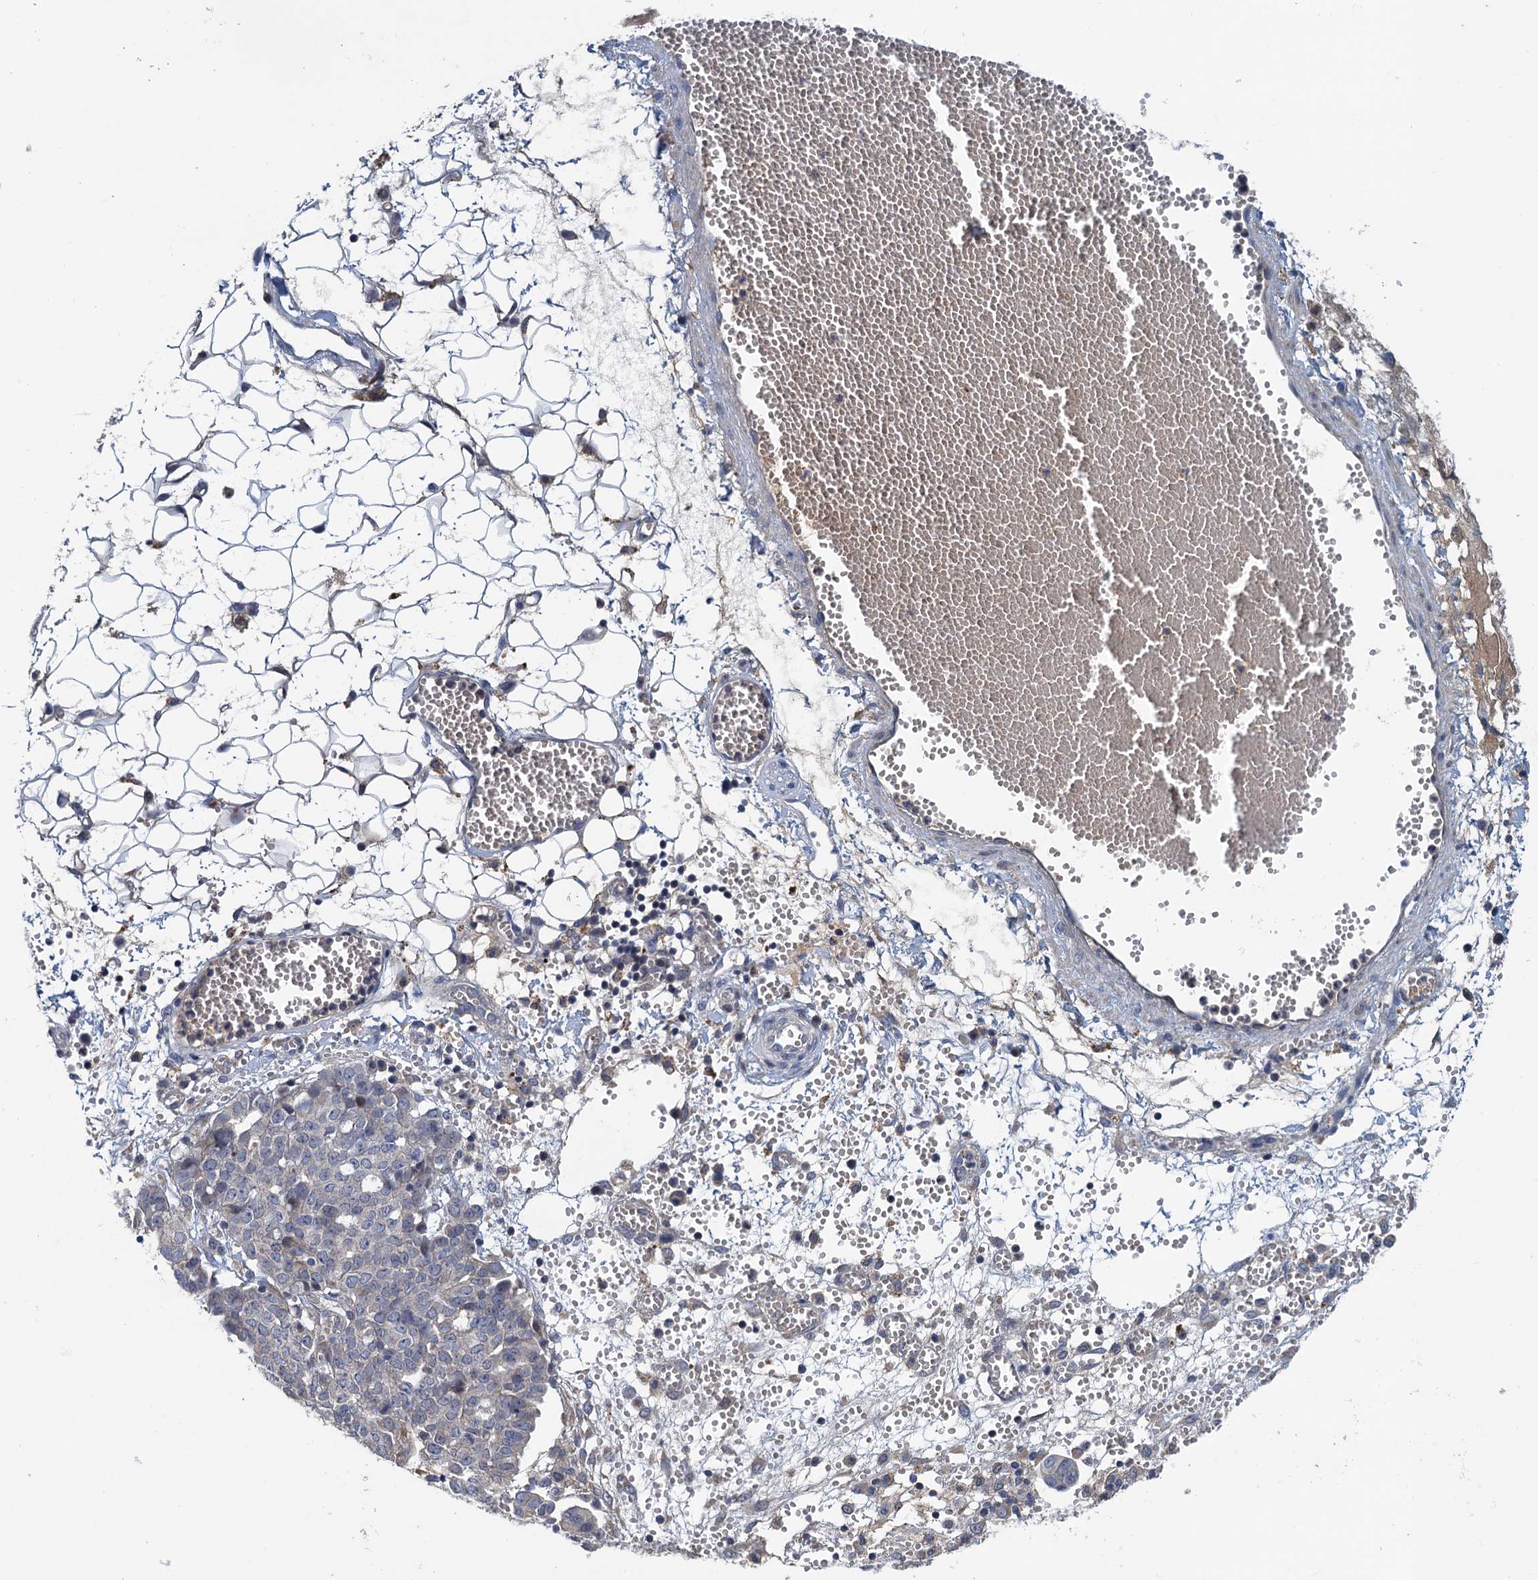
{"staining": {"intensity": "negative", "quantity": "none", "location": "none"}, "tissue": "ovarian cancer", "cell_type": "Tumor cells", "image_type": "cancer", "snomed": [{"axis": "morphology", "description": "Cystadenocarcinoma, serous, NOS"}, {"axis": "topography", "description": "Soft tissue"}, {"axis": "topography", "description": "Ovary"}], "caption": "A high-resolution photomicrograph shows immunohistochemistry (IHC) staining of ovarian serous cystadenocarcinoma, which reveals no significant expression in tumor cells. (DAB (3,3'-diaminobenzidine) immunohistochemistry, high magnification).", "gene": "MDM1", "patient": {"sex": "female", "age": 57}}